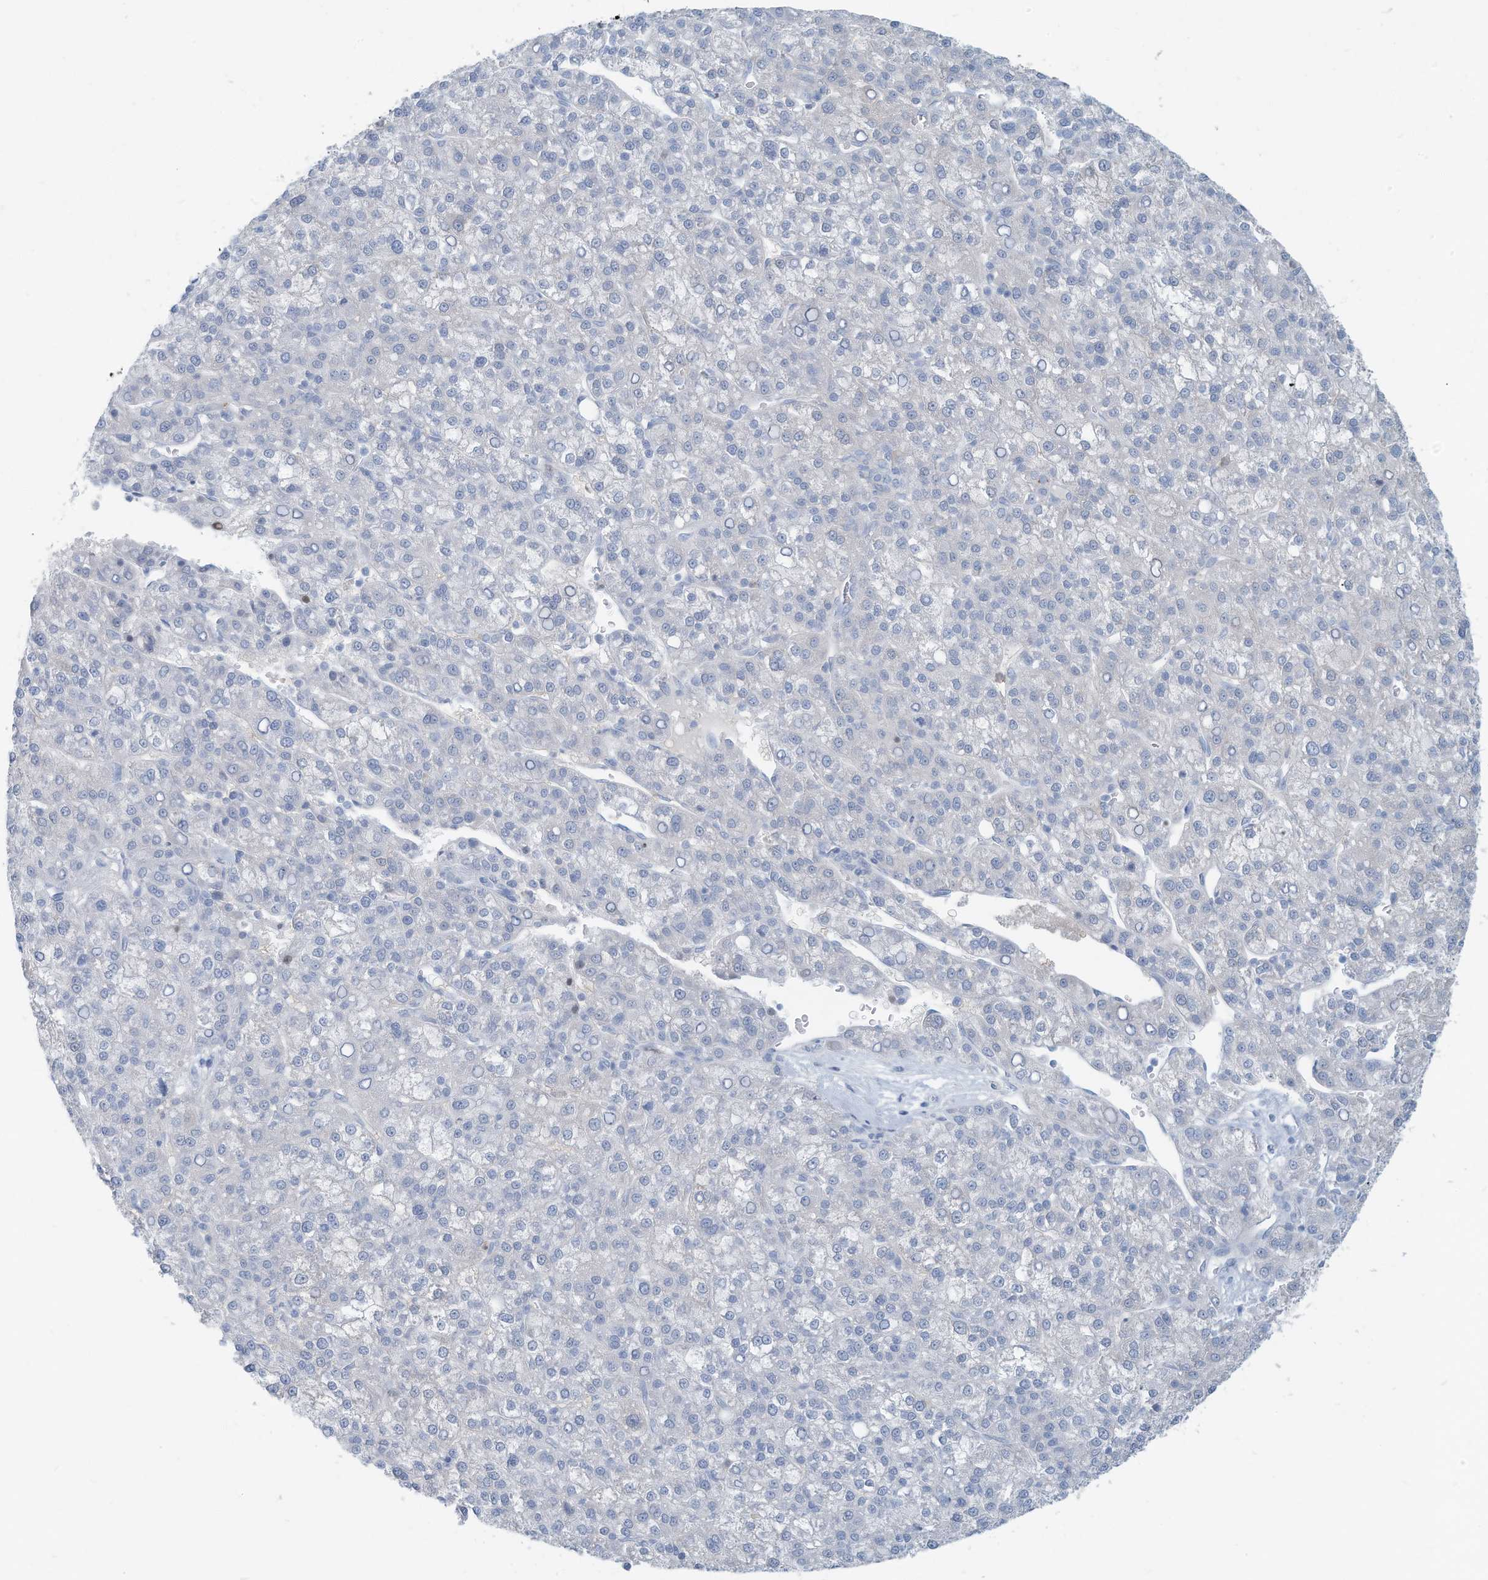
{"staining": {"intensity": "negative", "quantity": "none", "location": "none"}, "tissue": "liver cancer", "cell_type": "Tumor cells", "image_type": "cancer", "snomed": [{"axis": "morphology", "description": "Carcinoma, Hepatocellular, NOS"}, {"axis": "topography", "description": "Liver"}], "caption": "The micrograph demonstrates no significant expression in tumor cells of liver hepatocellular carcinoma. (DAB (3,3'-diaminobenzidine) IHC visualized using brightfield microscopy, high magnification).", "gene": "ERI2", "patient": {"sex": "female", "age": 58}}